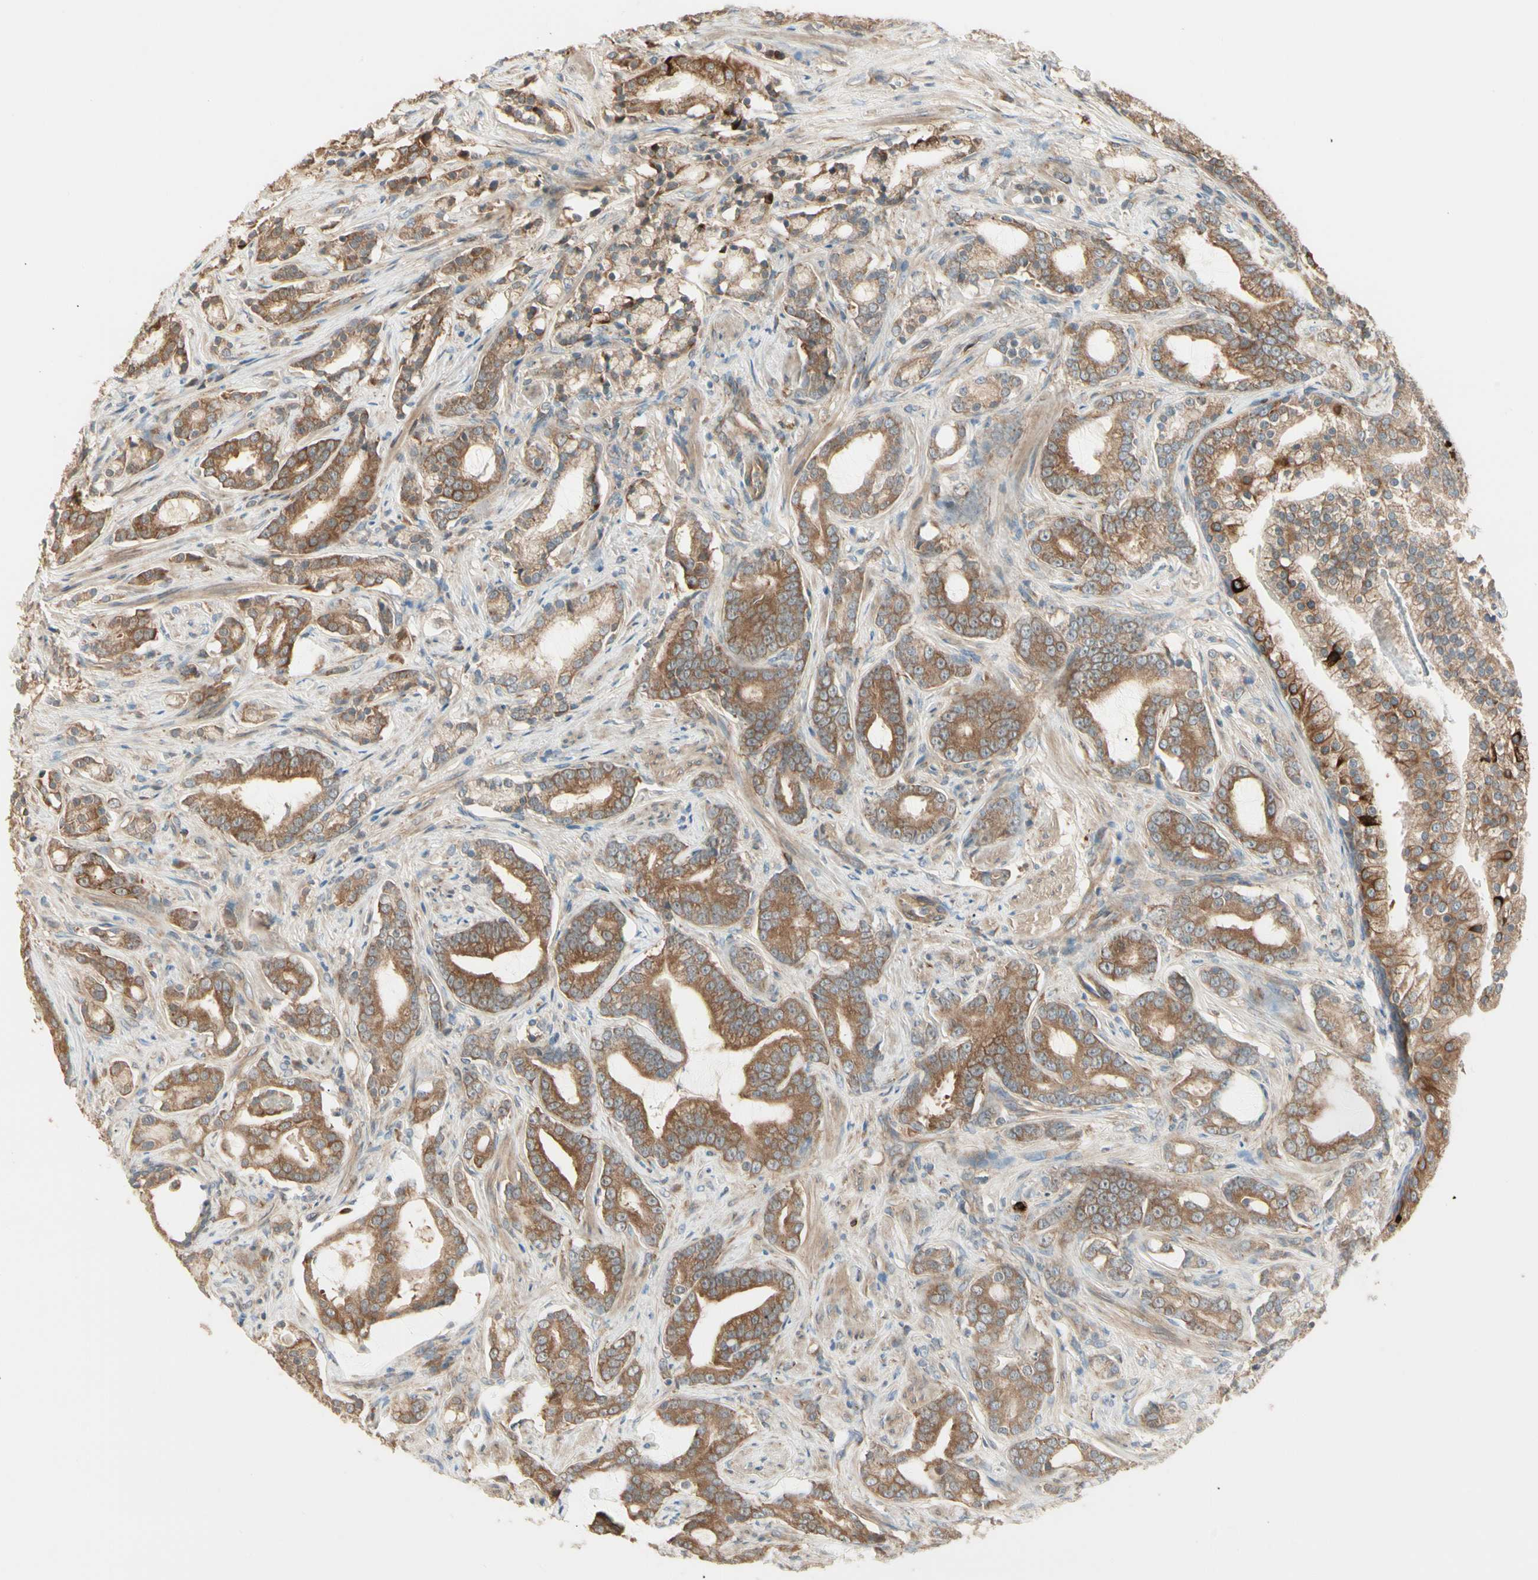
{"staining": {"intensity": "moderate", "quantity": ">75%", "location": "cytoplasmic/membranous"}, "tissue": "prostate cancer", "cell_type": "Tumor cells", "image_type": "cancer", "snomed": [{"axis": "morphology", "description": "Adenocarcinoma, Low grade"}, {"axis": "topography", "description": "Prostate"}], "caption": "Prostate cancer (low-grade adenocarcinoma) stained for a protein demonstrates moderate cytoplasmic/membranous positivity in tumor cells.", "gene": "IRAG1", "patient": {"sex": "male", "age": 58}}